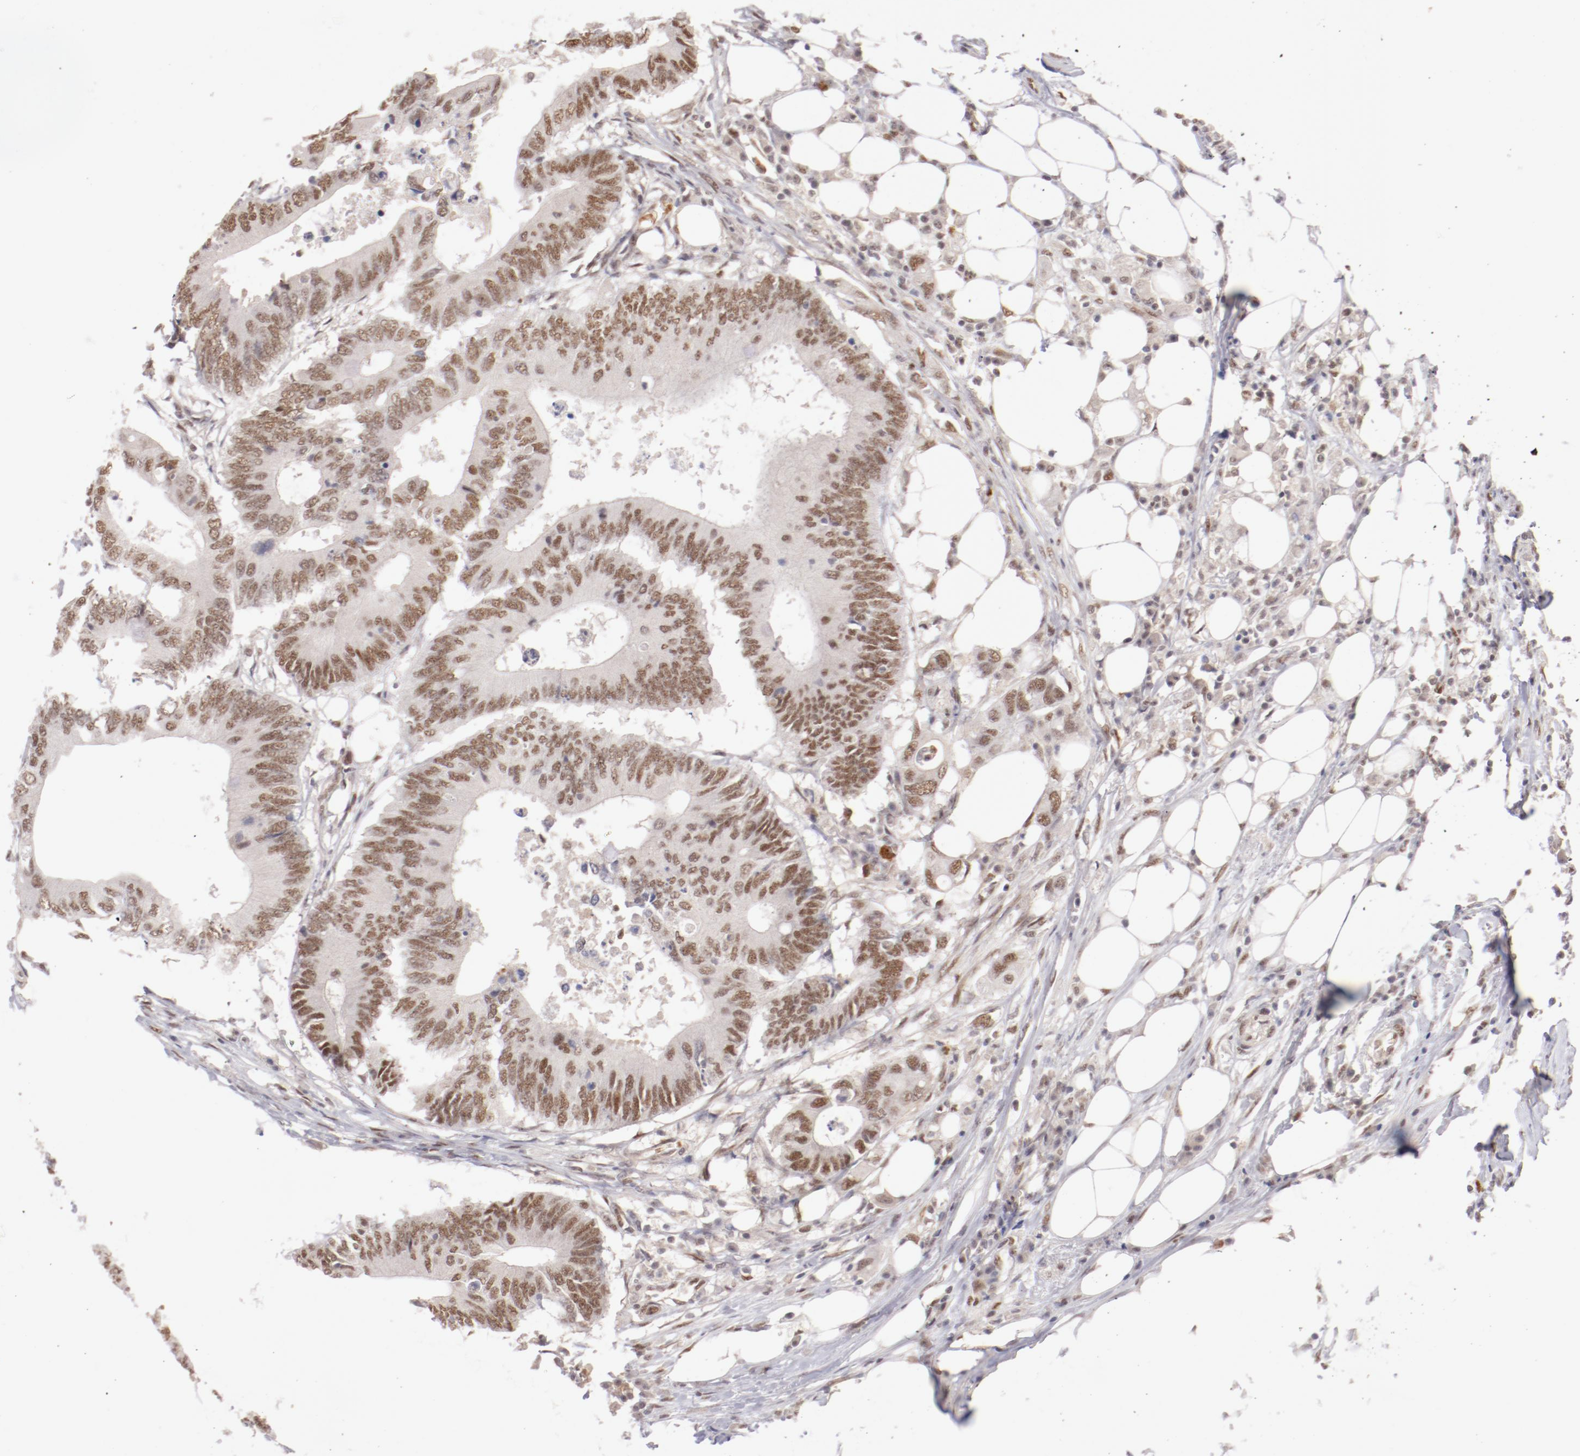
{"staining": {"intensity": "moderate", "quantity": ">75%", "location": "nuclear"}, "tissue": "colorectal cancer", "cell_type": "Tumor cells", "image_type": "cancer", "snomed": [{"axis": "morphology", "description": "Adenocarcinoma, NOS"}, {"axis": "topography", "description": "Colon"}], "caption": "Protein staining by immunohistochemistry (IHC) exhibits moderate nuclear staining in about >75% of tumor cells in colorectal cancer (adenocarcinoma).", "gene": "NFE2", "patient": {"sex": "male", "age": 71}}